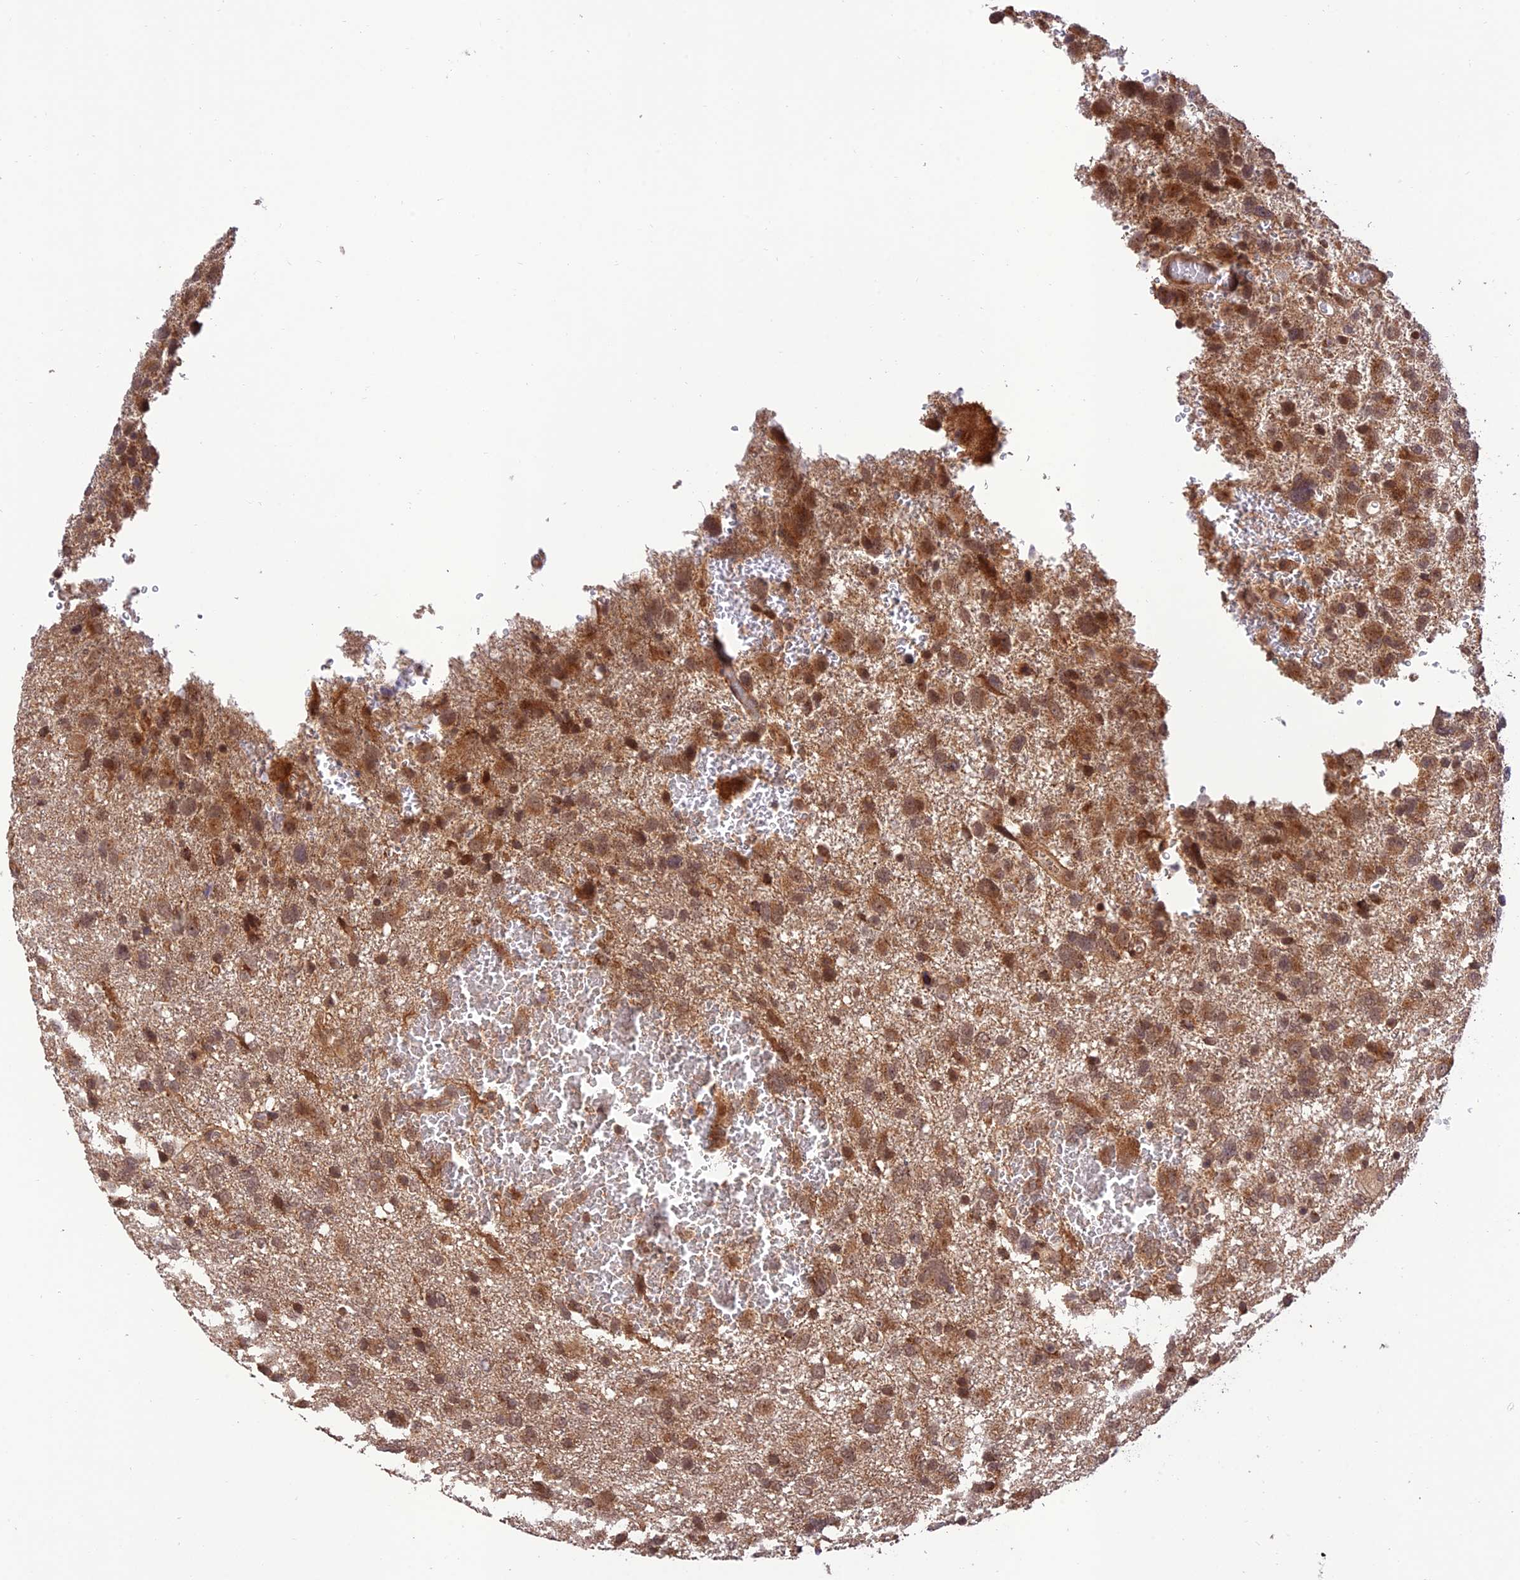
{"staining": {"intensity": "moderate", "quantity": ">75%", "location": "cytoplasmic/membranous,nuclear"}, "tissue": "glioma", "cell_type": "Tumor cells", "image_type": "cancer", "snomed": [{"axis": "morphology", "description": "Glioma, malignant, High grade"}, {"axis": "topography", "description": "Brain"}], "caption": "Approximately >75% of tumor cells in glioma demonstrate moderate cytoplasmic/membranous and nuclear protein expression as visualized by brown immunohistochemical staining.", "gene": "REV1", "patient": {"sex": "male", "age": 61}}